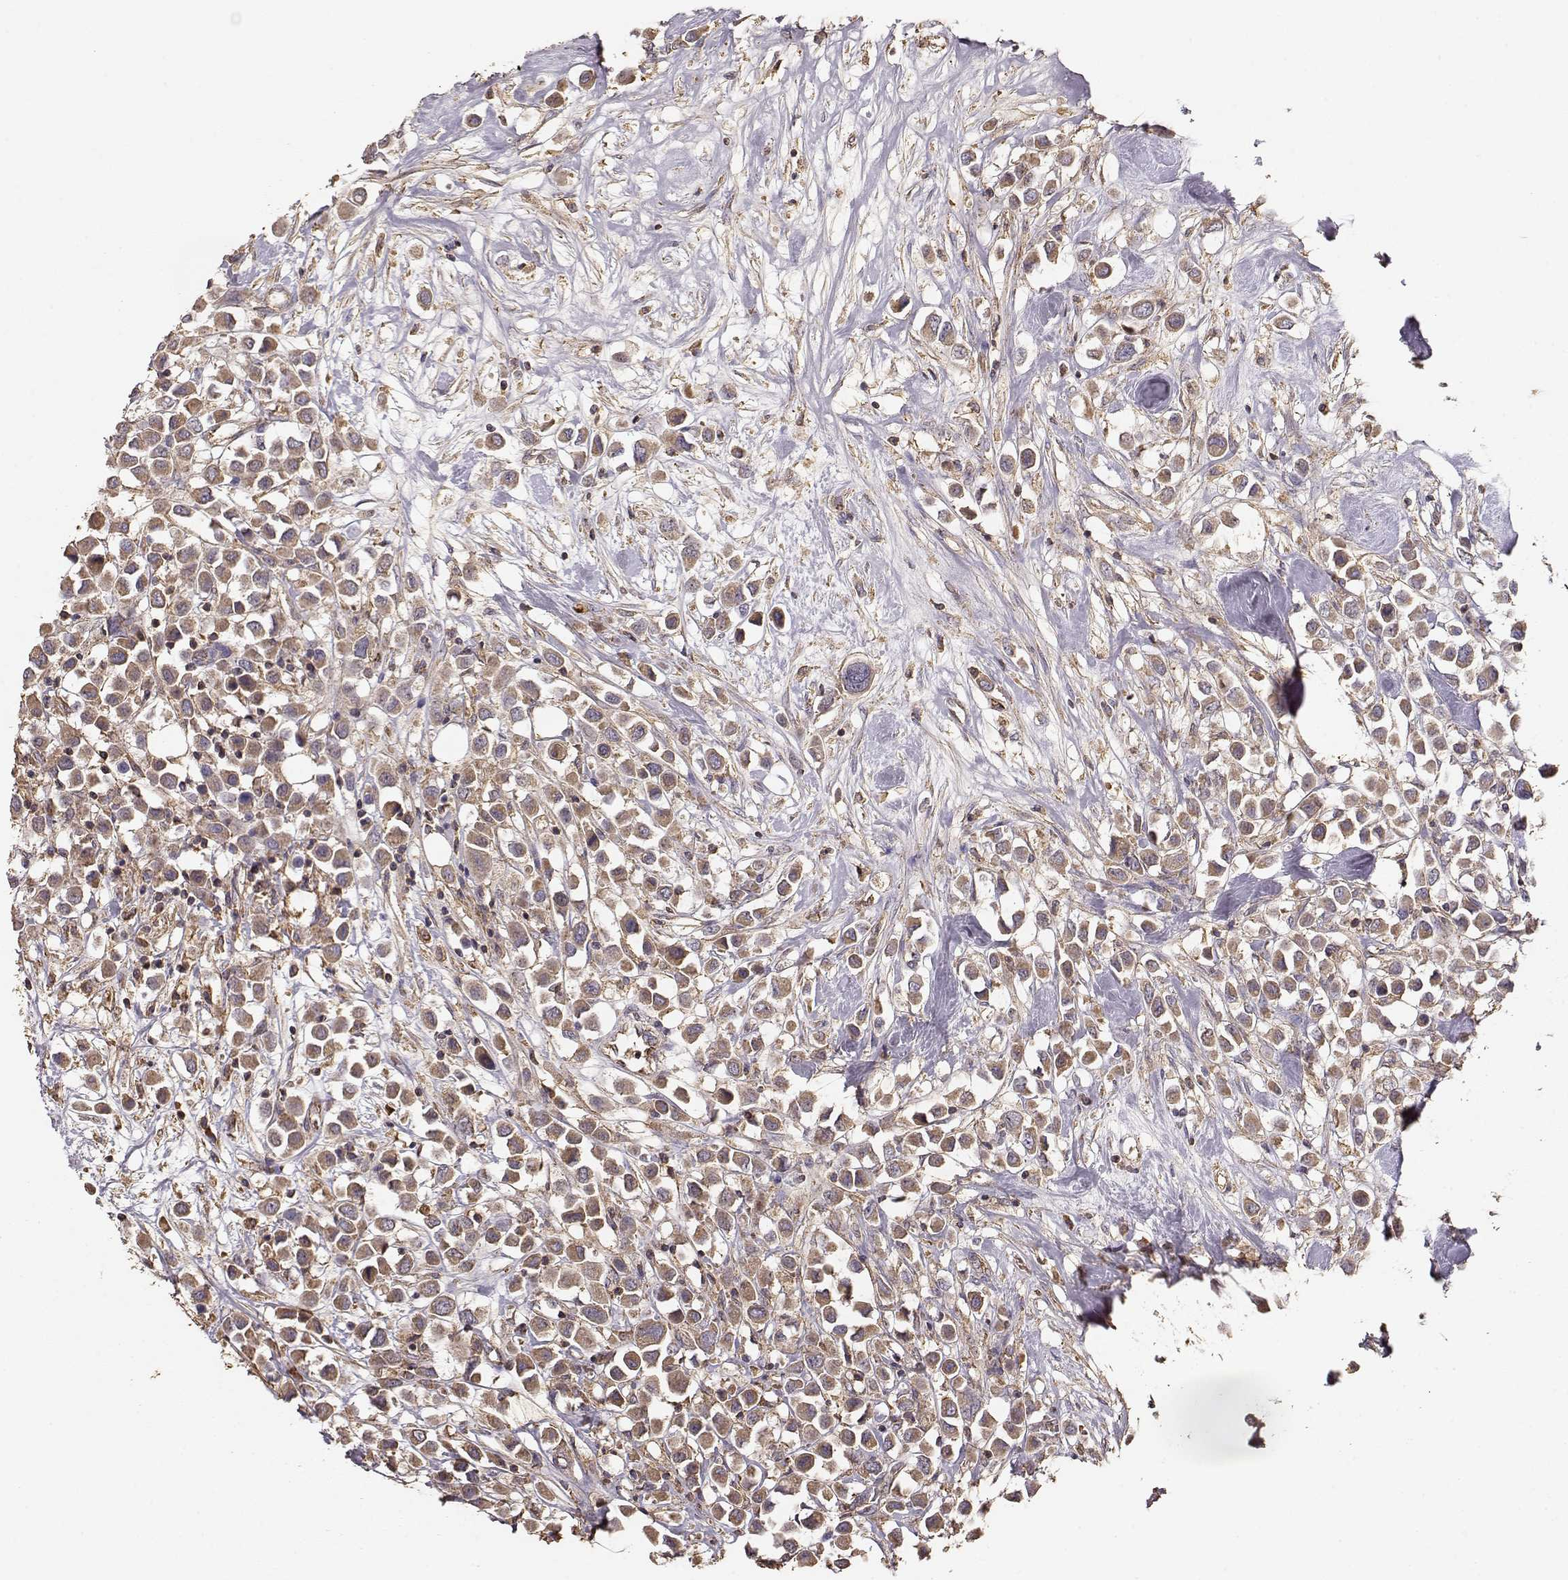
{"staining": {"intensity": "moderate", "quantity": ">75%", "location": "cytoplasmic/membranous"}, "tissue": "breast cancer", "cell_type": "Tumor cells", "image_type": "cancer", "snomed": [{"axis": "morphology", "description": "Duct carcinoma"}, {"axis": "topography", "description": "Breast"}], "caption": "Approximately >75% of tumor cells in breast invasive ductal carcinoma display moderate cytoplasmic/membranous protein staining as visualized by brown immunohistochemical staining.", "gene": "TARS3", "patient": {"sex": "female", "age": 61}}